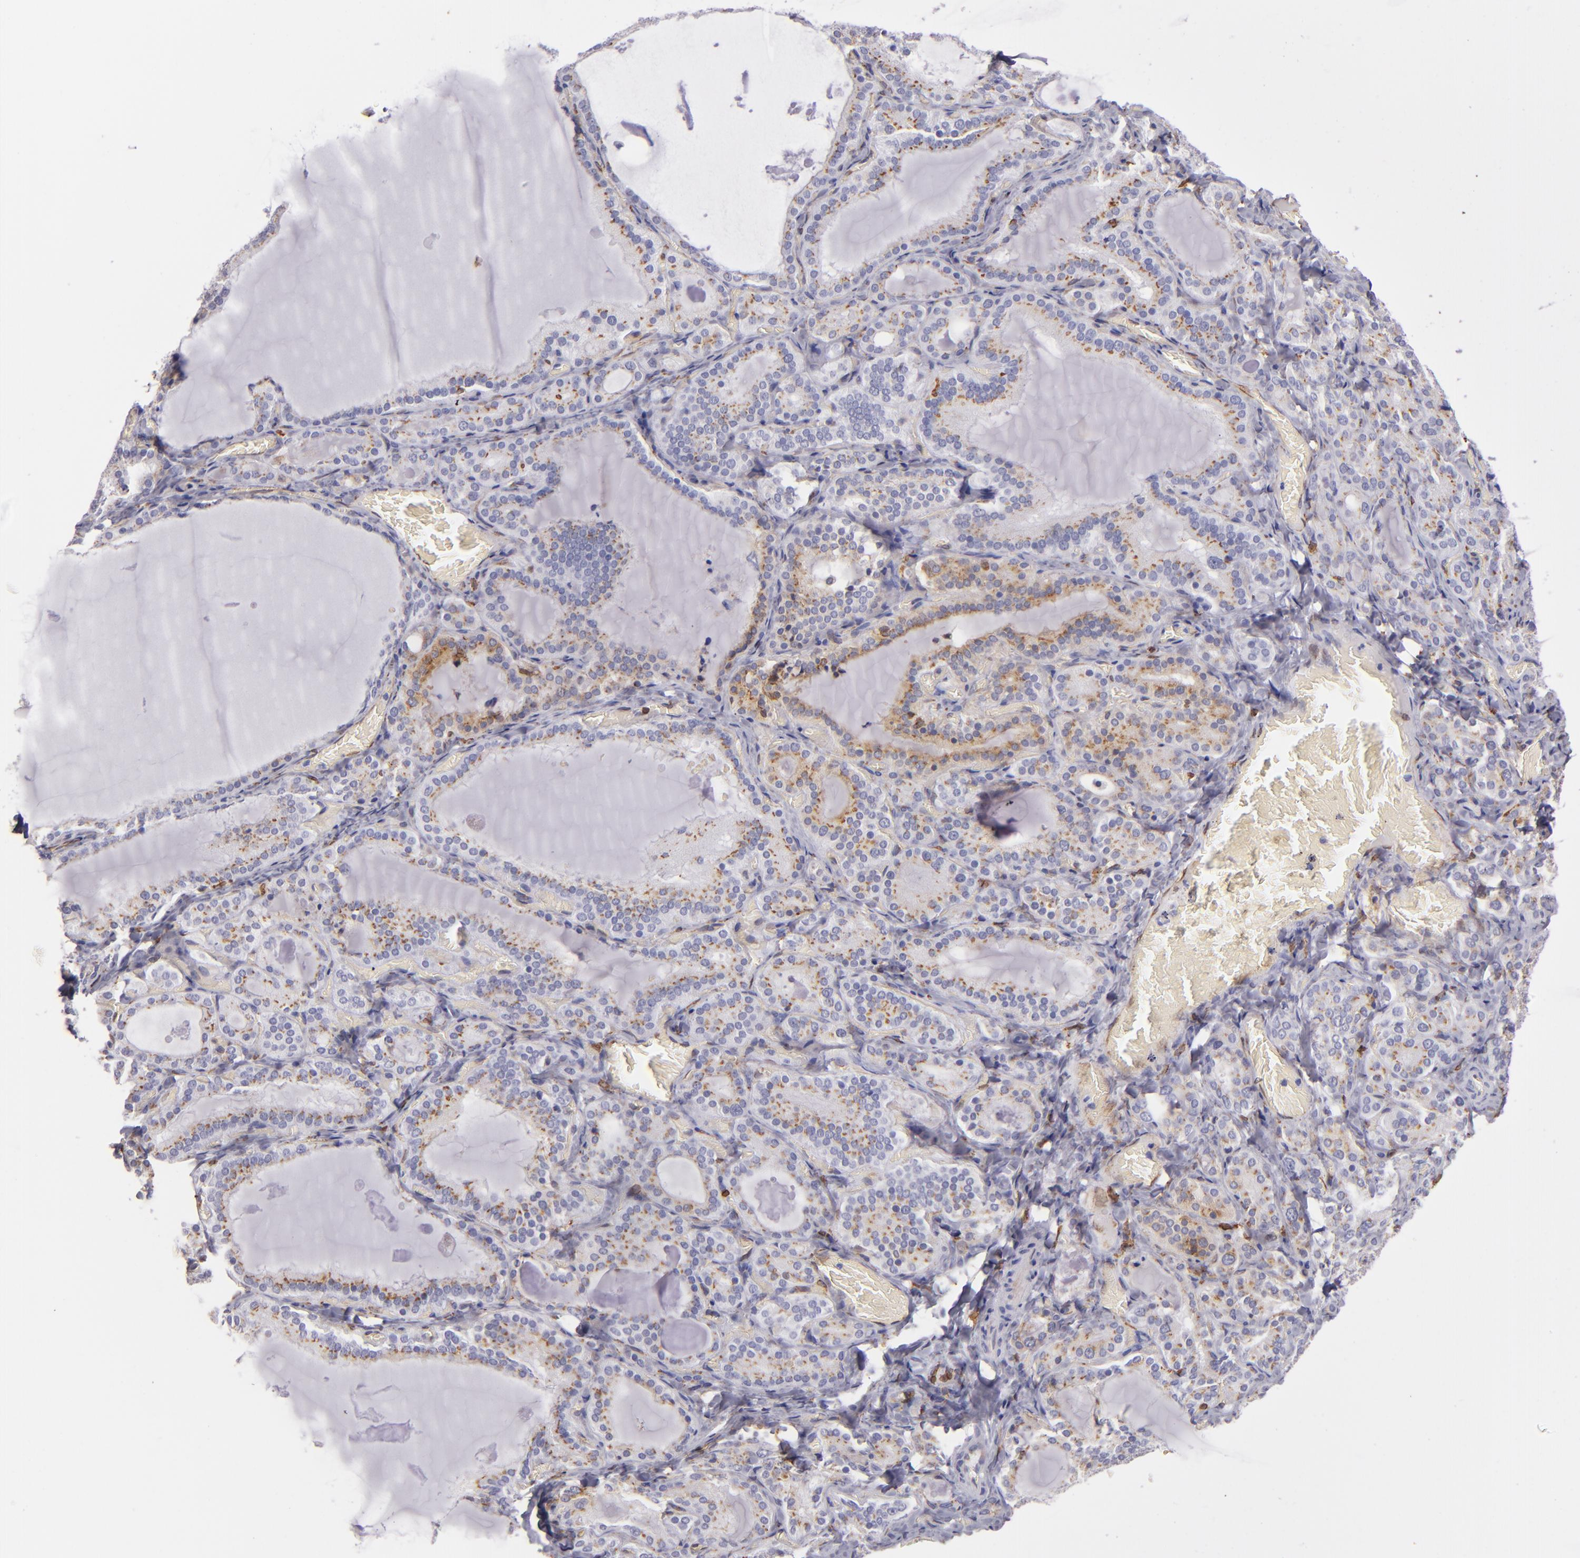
{"staining": {"intensity": "weak", "quantity": "25%-75%", "location": "cytoplasmic/membranous"}, "tissue": "thyroid gland", "cell_type": "Glandular cells", "image_type": "normal", "snomed": [{"axis": "morphology", "description": "Normal tissue, NOS"}, {"axis": "topography", "description": "Thyroid gland"}], "caption": "Protein positivity by immunohistochemistry shows weak cytoplasmic/membranous positivity in approximately 25%-75% of glandular cells in benign thyroid gland.", "gene": "CD74", "patient": {"sex": "female", "age": 33}}